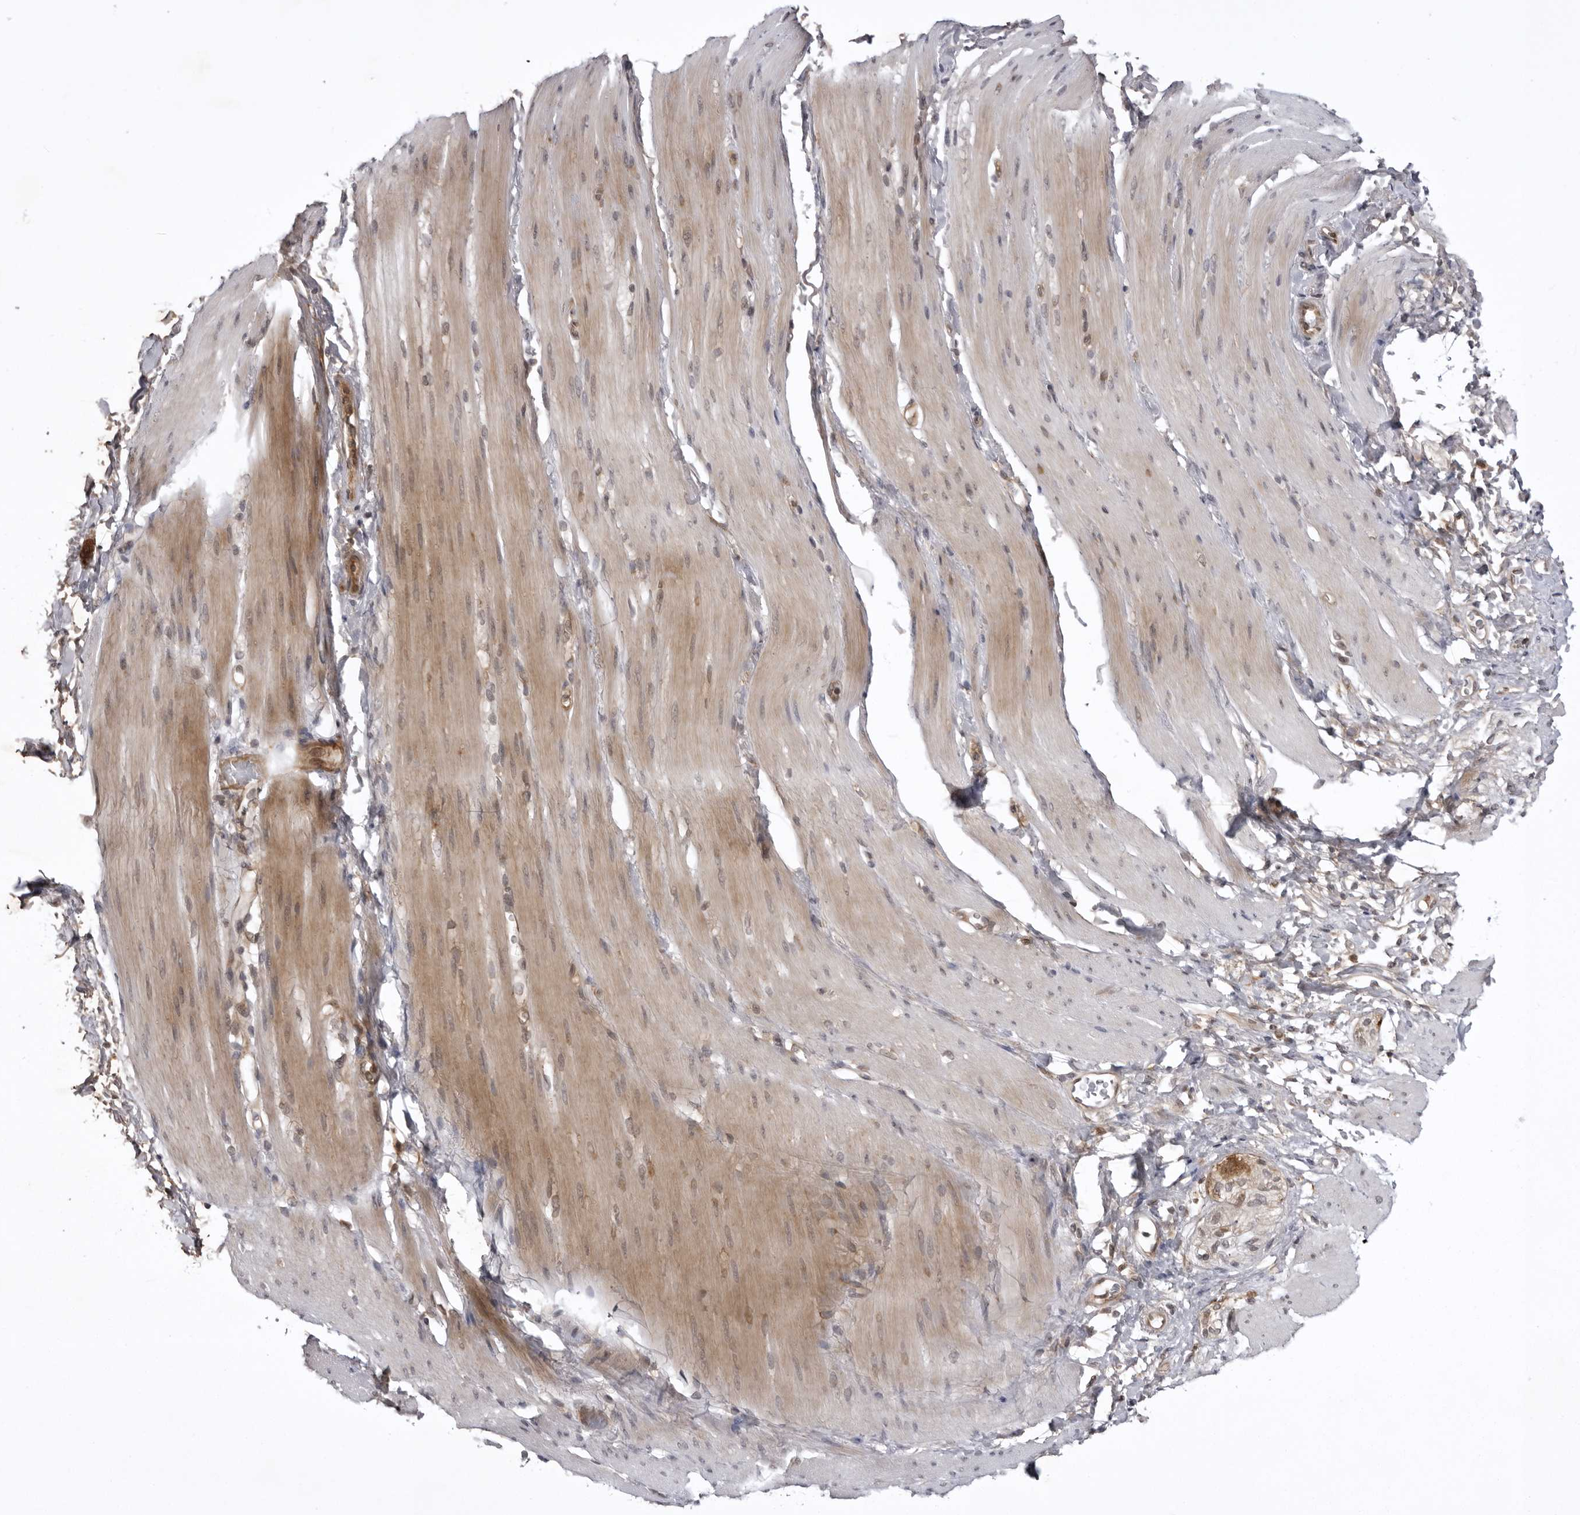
{"staining": {"intensity": "weak", "quantity": "<25%", "location": "cytoplasmic/membranous"}, "tissue": "smooth muscle", "cell_type": "Smooth muscle cells", "image_type": "normal", "snomed": [{"axis": "morphology", "description": "Normal tissue, NOS"}, {"axis": "topography", "description": "Smooth muscle"}, {"axis": "topography", "description": "Small intestine"}], "caption": "An image of smooth muscle stained for a protein demonstrates no brown staining in smooth muscle cells. (DAB immunohistochemistry (IHC) visualized using brightfield microscopy, high magnification).", "gene": "USP43", "patient": {"sex": "female", "age": 84}}